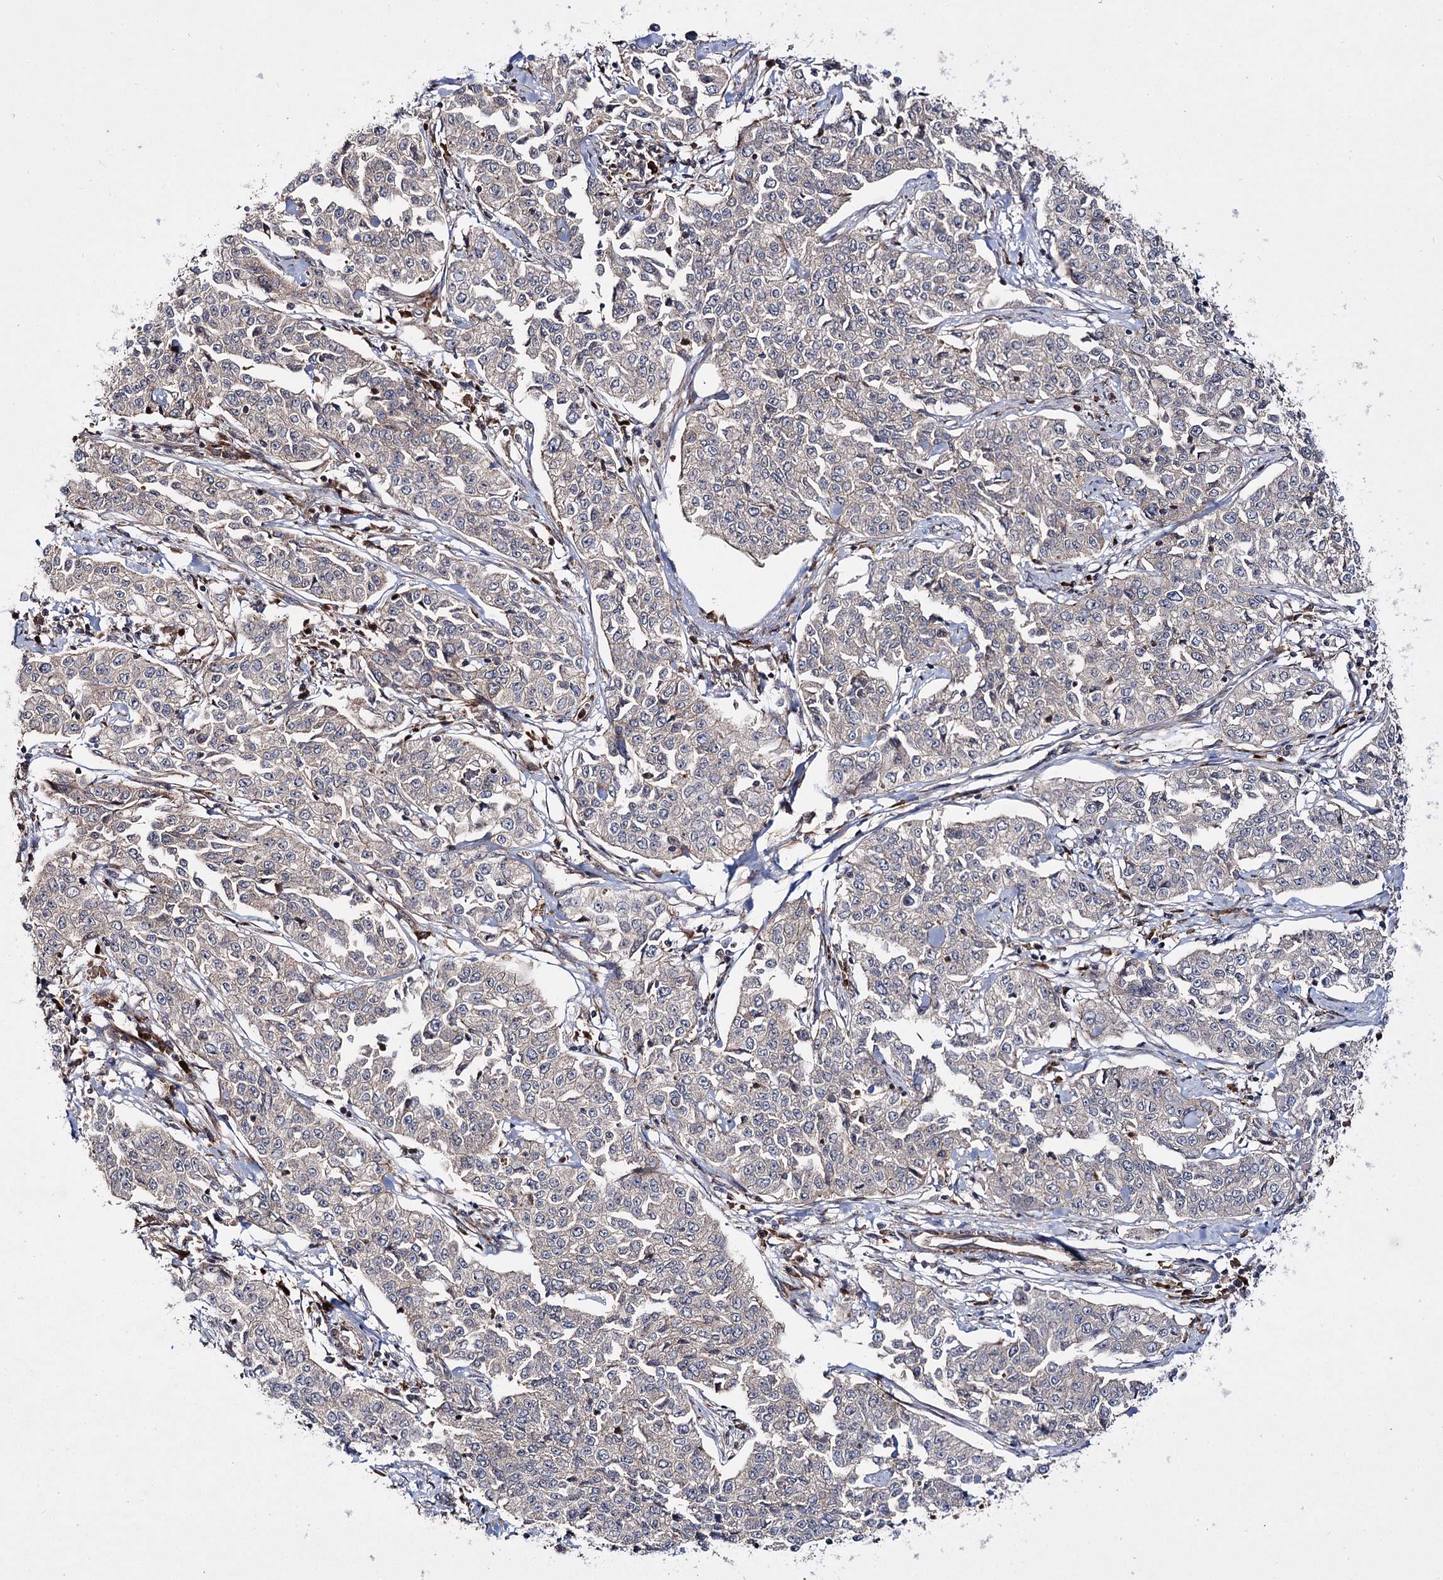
{"staining": {"intensity": "negative", "quantity": "none", "location": "none"}, "tissue": "cervical cancer", "cell_type": "Tumor cells", "image_type": "cancer", "snomed": [{"axis": "morphology", "description": "Squamous cell carcinoma, NOS"}, {"axis": "topography", "description": "Cervix"}], "caption": "This is a image of IHC staining of cervical squamous cell carcinoma, which shows no expression in tumor cells.", "gene": "HECTD2", "patient": {"sex": "female", "age": 35}}